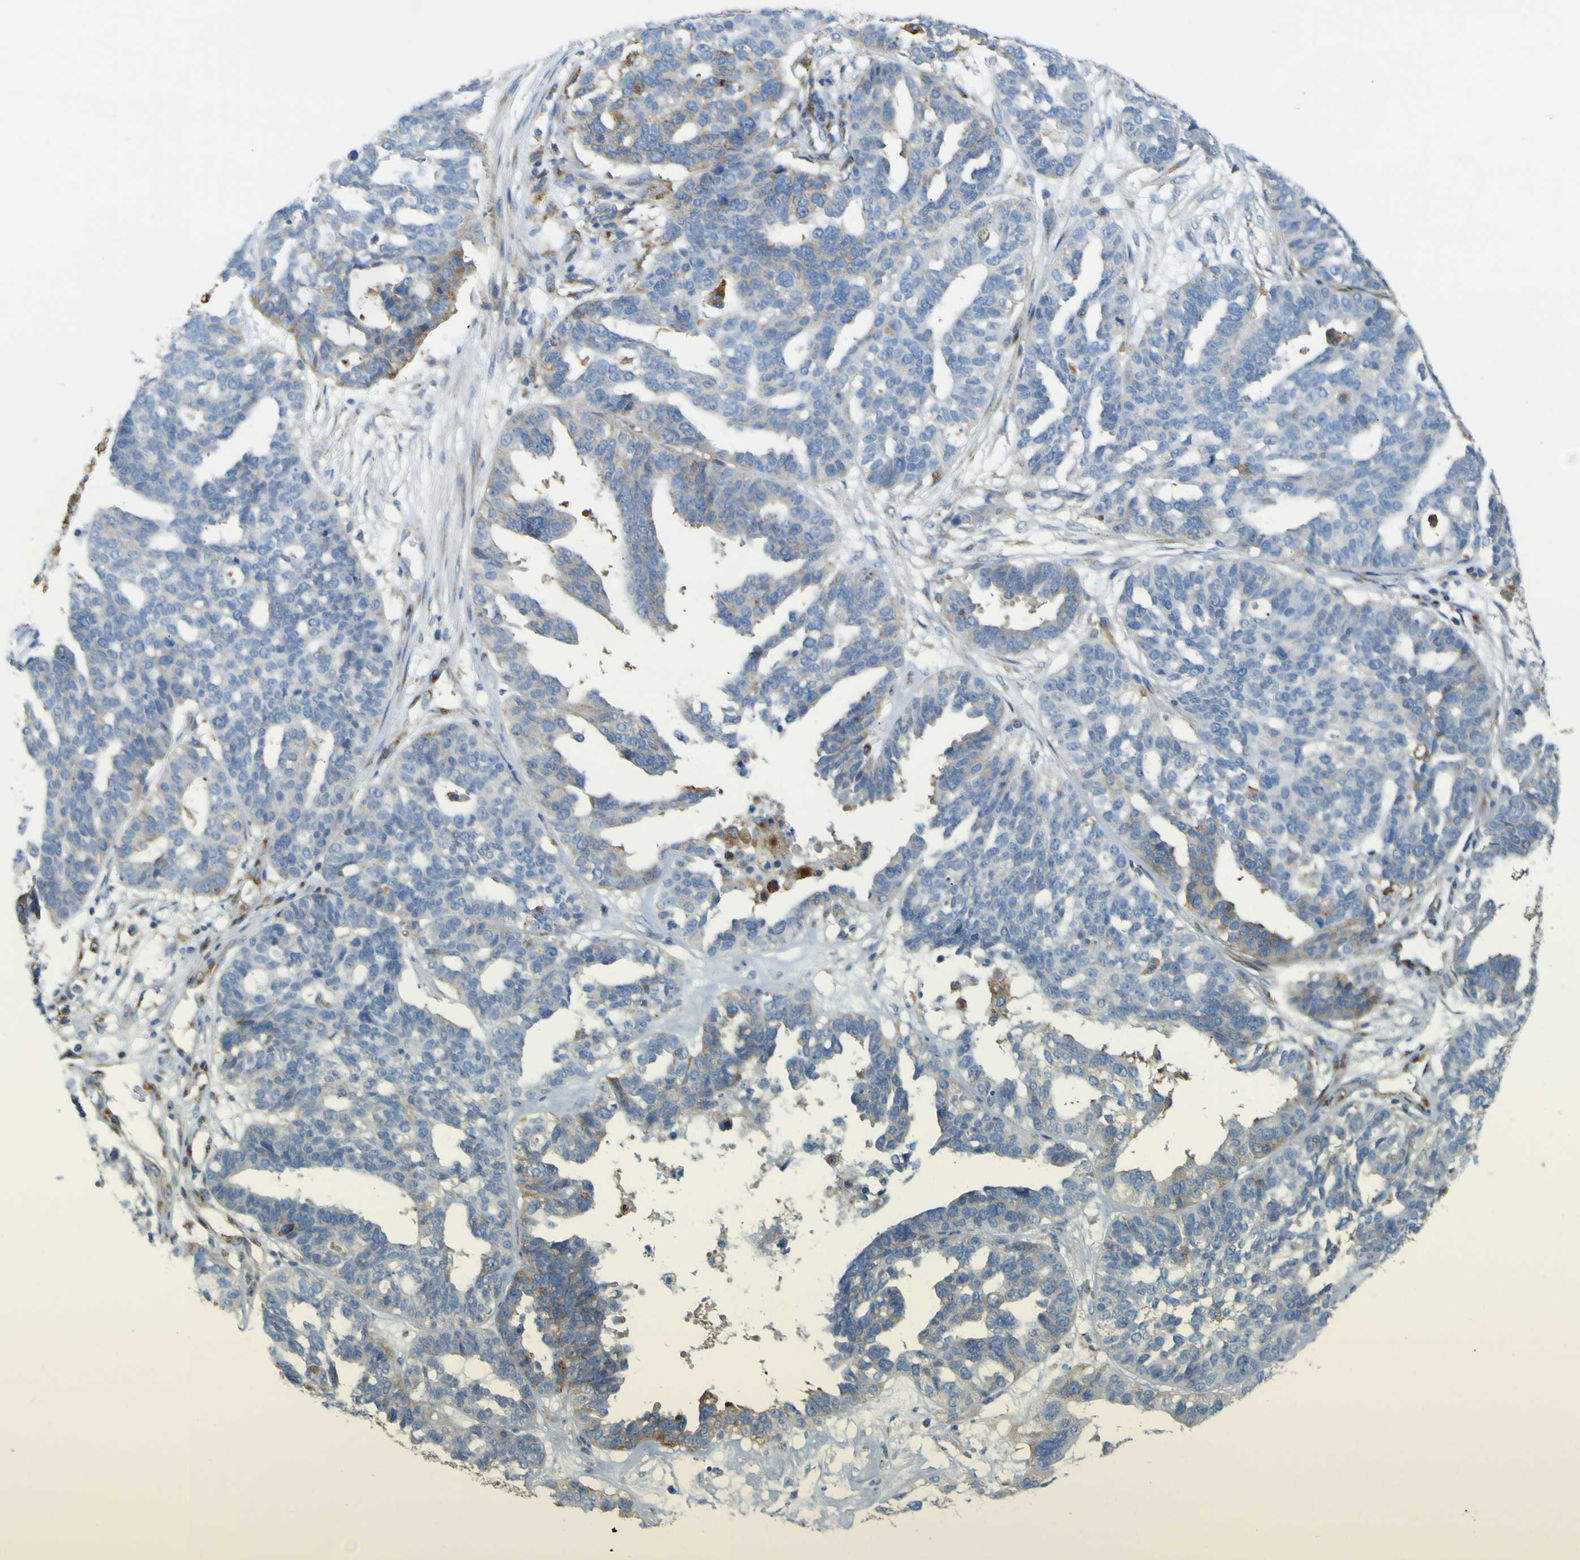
{"staining": {"intensity": "weak", "quantity": "25%-75%", "location": "cytoplasmic/membranous"}, "tissue": "ovarian cancer", "cell_type": "Tumor cells", "image_type": "cancer", "snomed": [{"axis": "morphology", "description": "Cystadenocarcinoma, serous, NOS"}, {"axis": "topography", "description": "Ovary"}], "caption": "A low amount of weak cytoplasmic/membranous expression is appreciated in approximately 25%-75% of tumor cells in ovarian cancer tissue.", "gene": "IGF2R", "patient": {"sex": "female", "age": 59}}